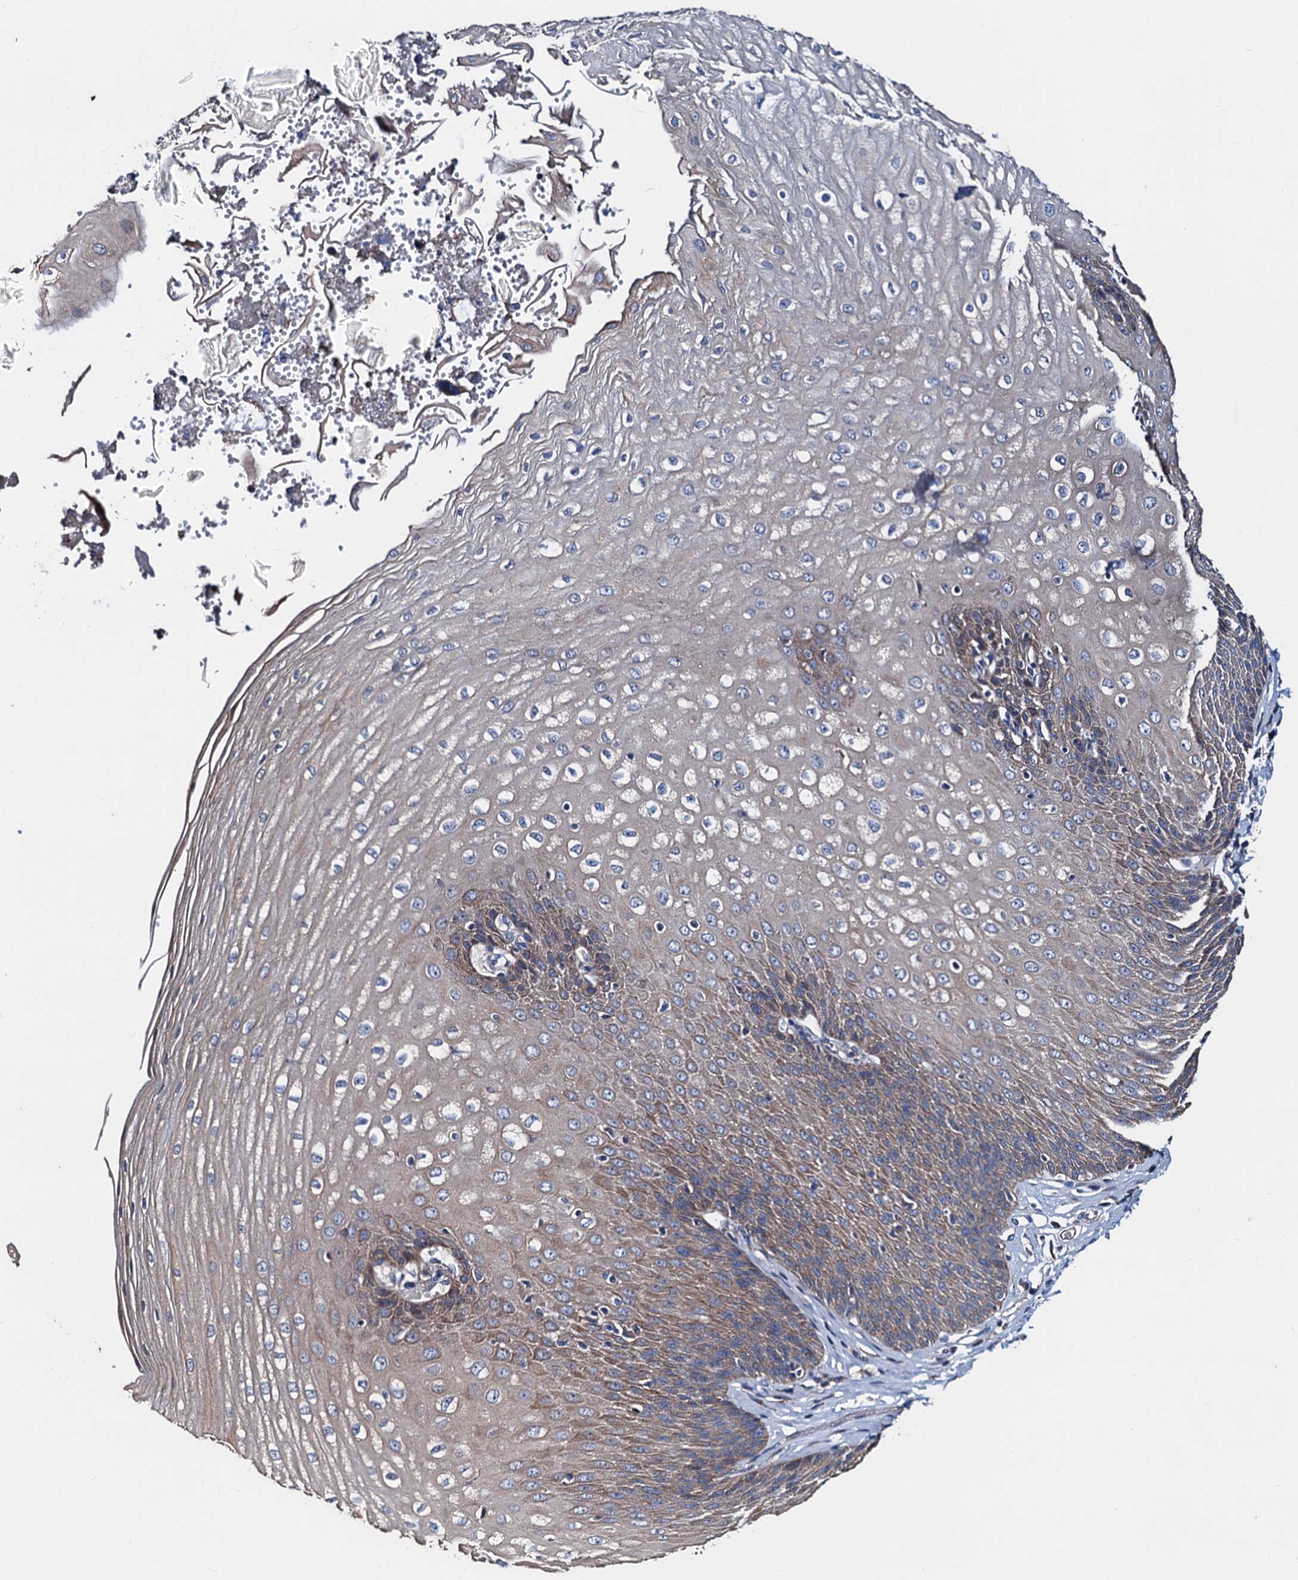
{"staining": {"intensity": "moderate", "quantity": "25%-75%", "location": "cytoplasmic/membranous"}, "tissue": "esophagus", "cell_type": "Squamous epithelial cells", "image_type": "normal", "snomed": [{"axis": "morphology", "description": "Normal tissue, NOS"}, {"axis": "topography", "description": "Esophagus"}], "caption": "This is an image of IHC staining of normal esophagus, which shows moderate expression in the cytoplasmic/membranous of squamous epithelial cells.", "gene": "AKAP11", "patient": {"sex": "male", "age": 60}}